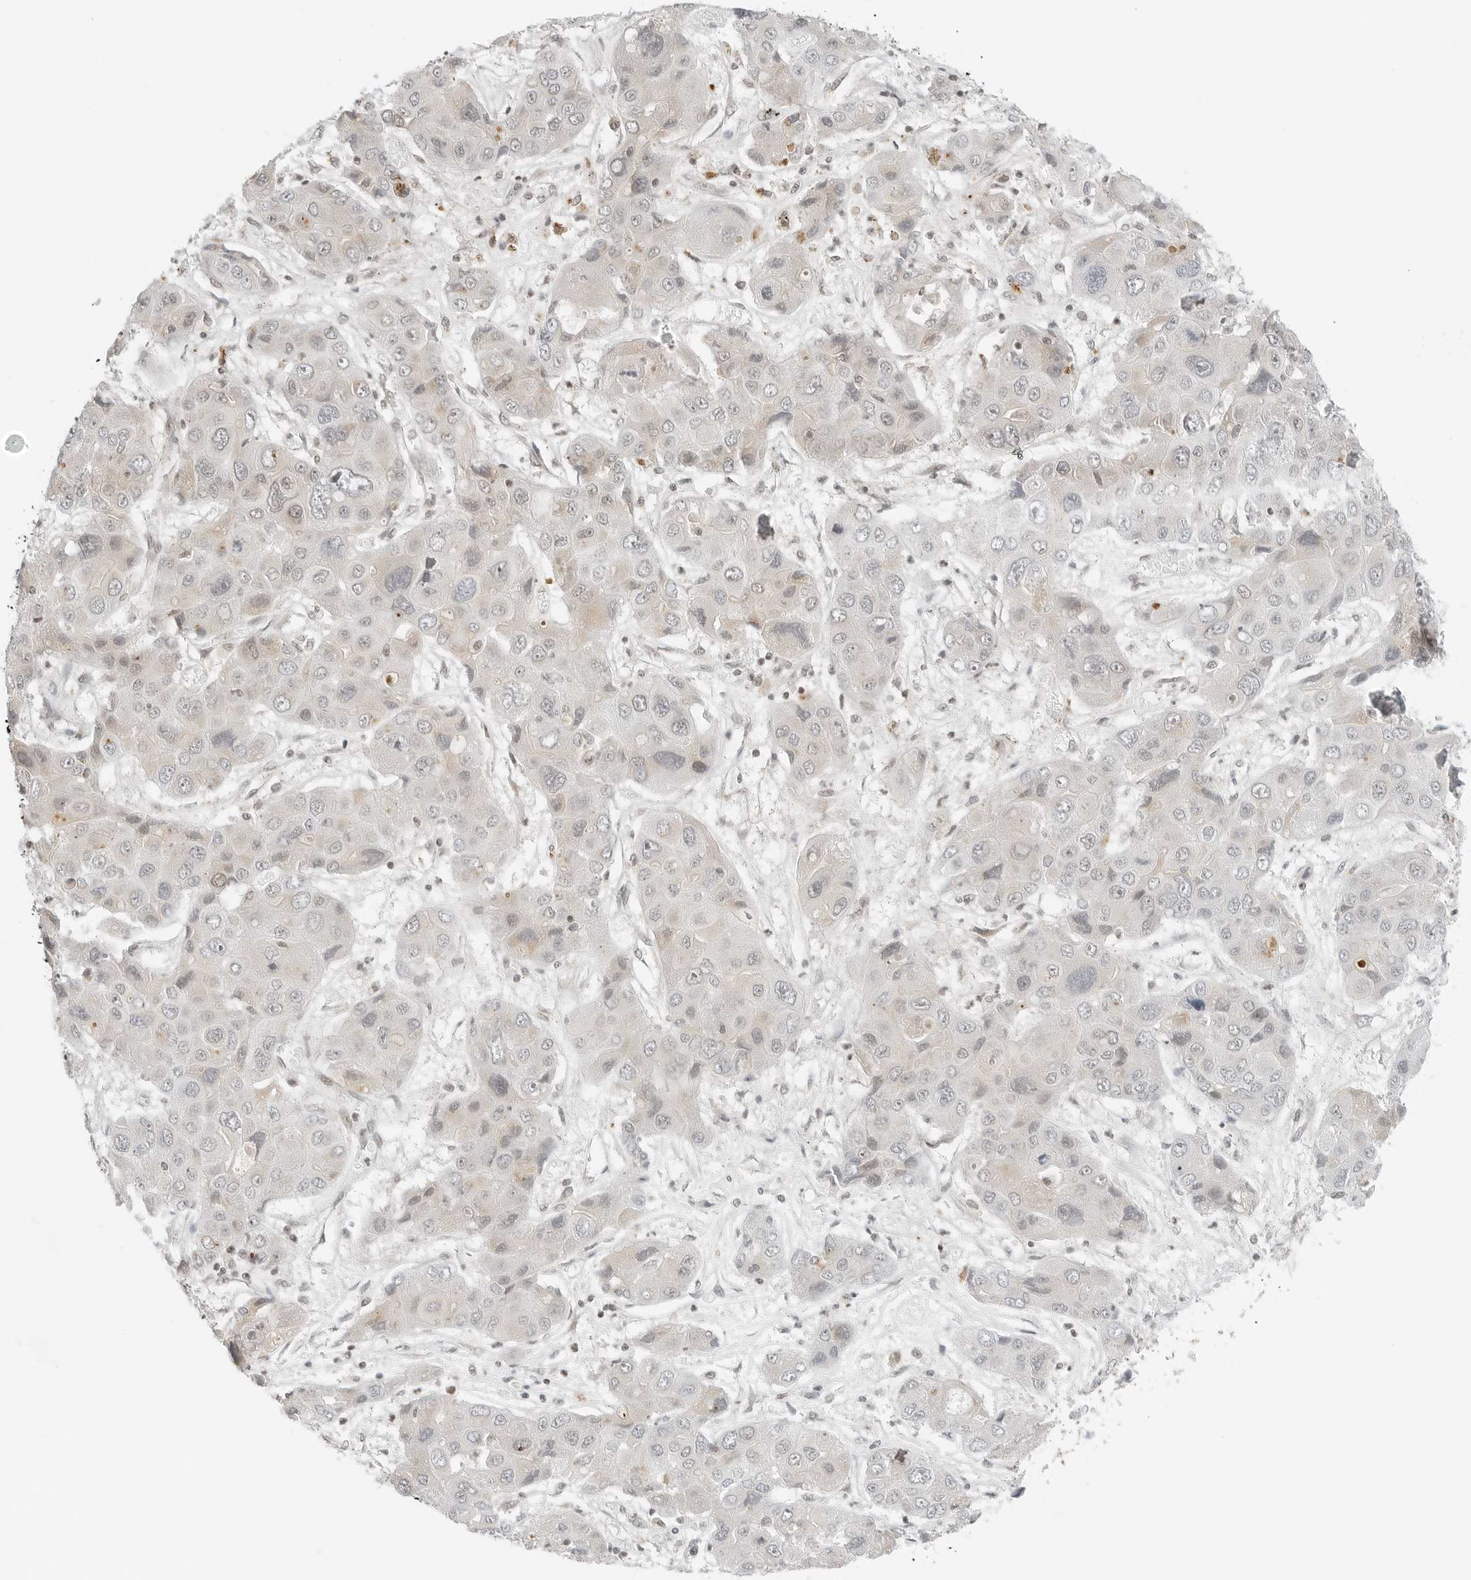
{"staining": {"intensity": "negative", "quantity": "none", "location": "none"}, "tissue": "liver cancer", "cell_type": "Tumor cells", "image_type": "cancer", "snomed": [{"axis": "morphology", "description": "Cholangiocarcinoma"}, {"axis": "topography", "description": "Liver"}], "caption": "Micrograph shows no significant protein positivity in tumor cells of liver cancer. The staining was performed using DAB (3,3'-diaminobenzidine) to visualize the protein expression in brown, while the nuclei were stained in blue with hematoxylin (Magnification: 20x).", "gene": "CRTC2", "patient": {"sex": "male", "age": 67}}